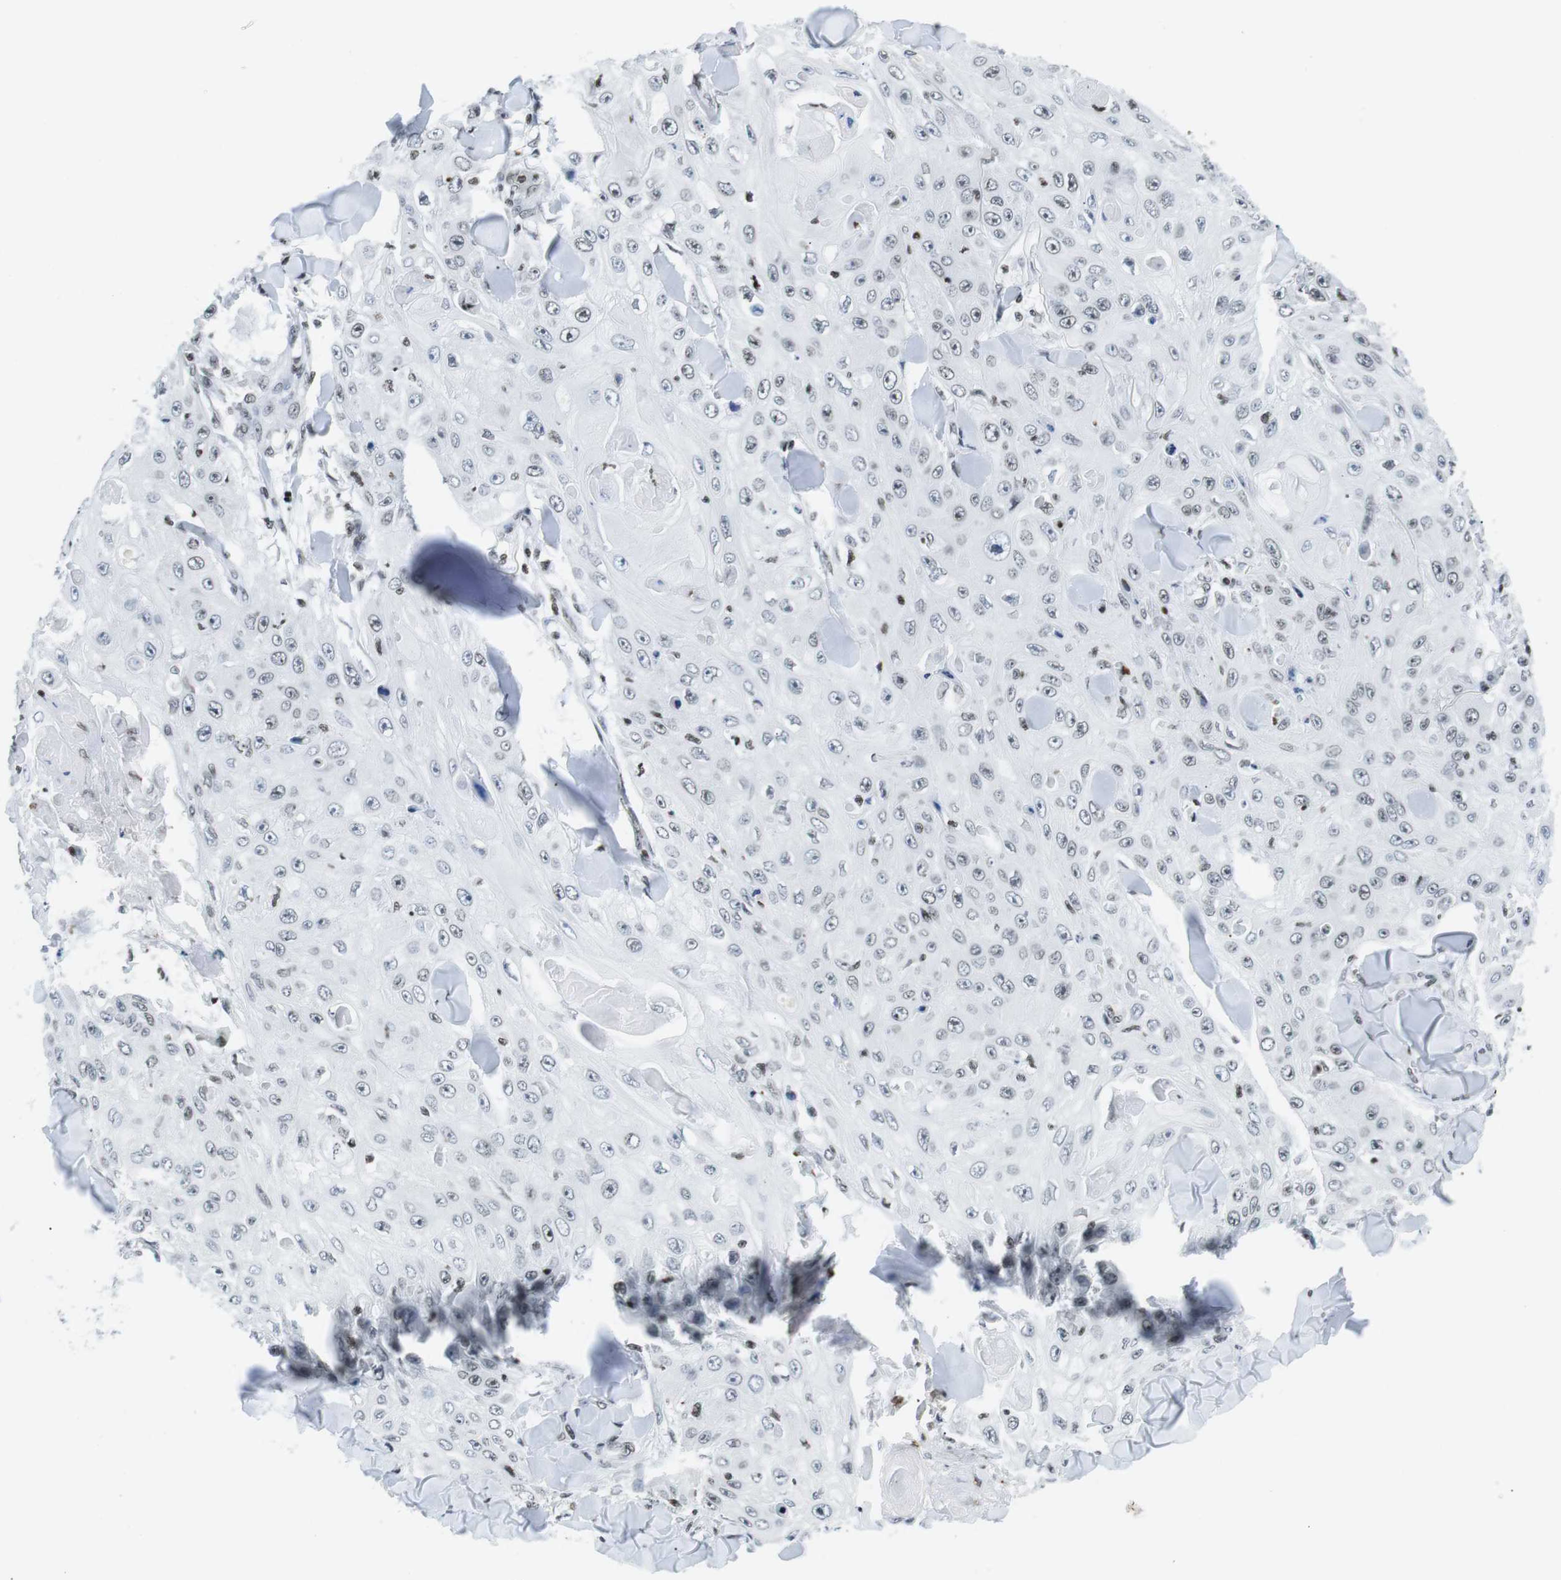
{"staining": {"intensity": "weak", "quantity": "<25%", "location": "nuclear"}, "tissue": "skin cancer", "cell_type": "Tumor cells", "image_type": "cancer", "snomed": [{"axis": "morphology", "description": "Squamous cell carcinoma, NOS"}, {"axis": "topography", "description": "Skin"}], "caption": "Squamous cell carcinoma (skin) was stained to show a protein in brown. There is no significant positivity in tumor cells. (Stains: DAB IHC with hematoxylin counter stain, Microscopy: brightfield microscopy at high magnification).", "gene": "E2F2", "patient": {"sex": "male", "age": 86}}